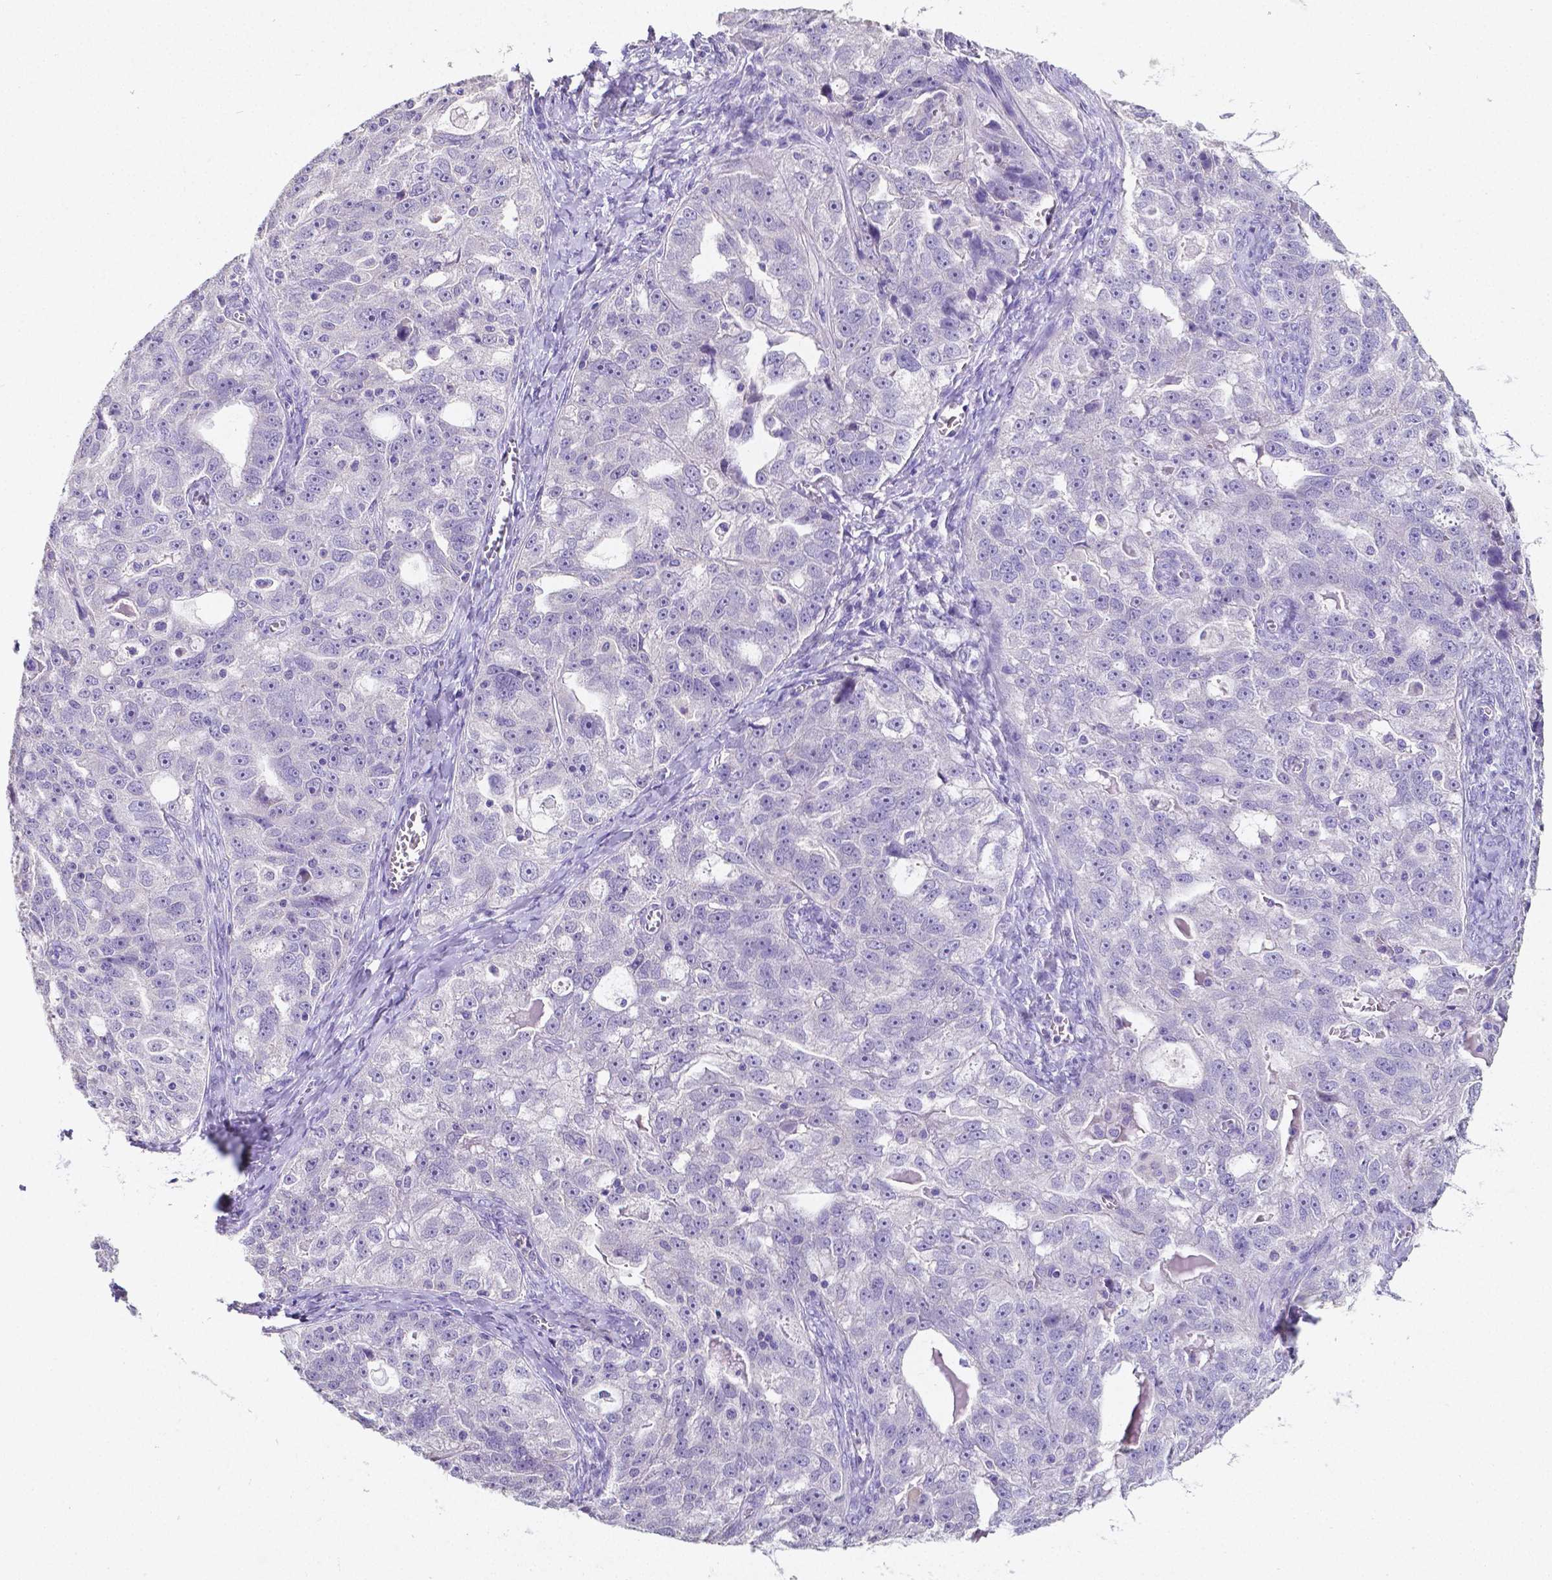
{"staining": {"intensity": "negative", "quantity": "none", "location": "none"}, "tissue": "ovarian cancer", "cell_type": "Tumor cells", "image_type": "cancer", "snomed": [{"axis": "morphology", "description": "Cystadenocarcinoma, serous, NOS"}, {"axis": "topography", "description": "Ovary"}], "caption": "Immunohistochemistry photomicrograph of ovarian cancer stained for a protein (brown), which demonstrates no staining in tumor cells.", "gene": "SATB2", "patient": {"sex": "female", "age": 51}}